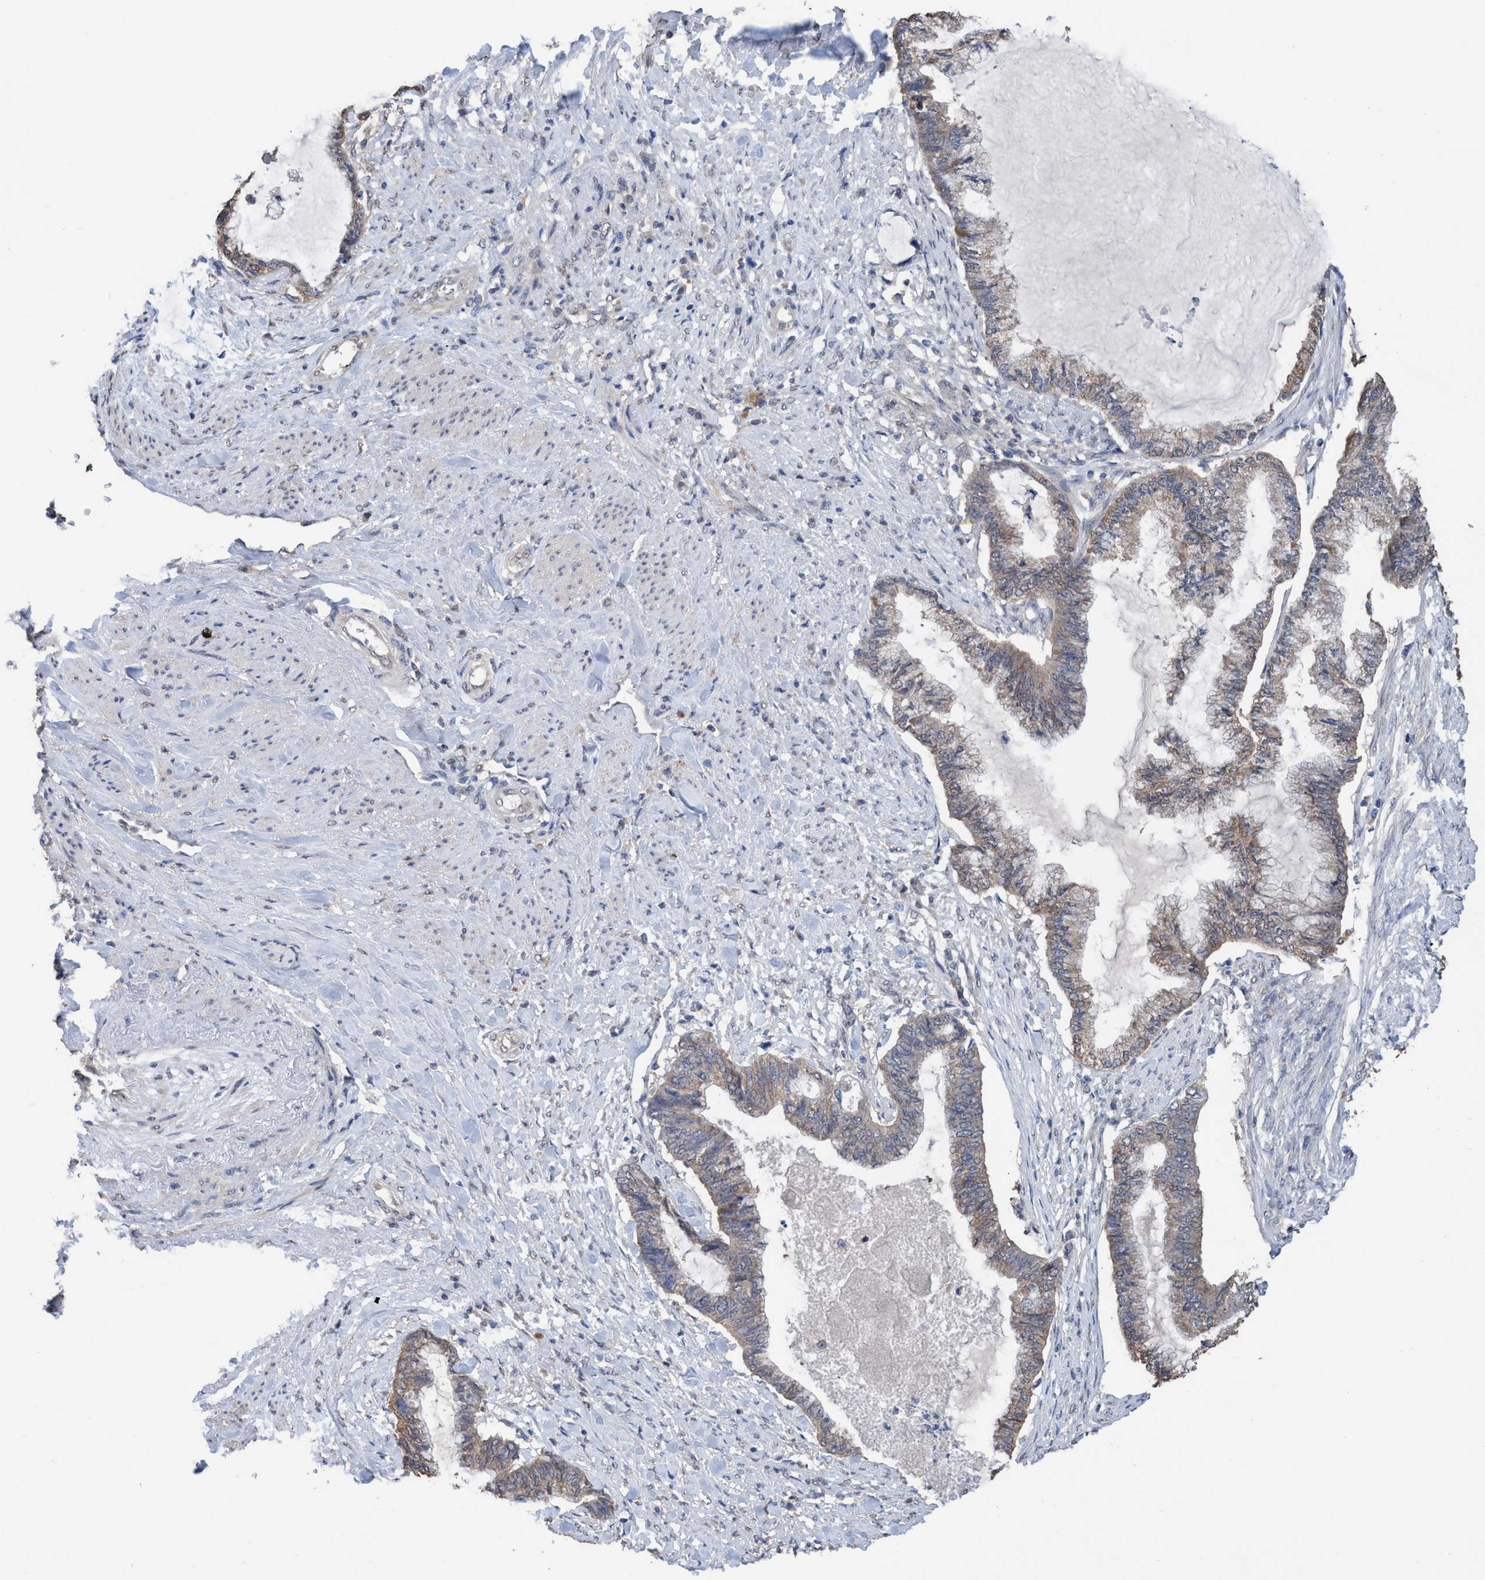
{"staining": {"intensity": "weak", "quantity": "<25%", "location": "cytoplasmic/membranous"}, "tissue": "endometrial cancer", "cell_type": "Tumor cells", "image_type": "cancer", "snomed": [{"axis": "morphology", "description": "Adenocarcinoma, NOS"}, {"axis": "topography", "description": "Endometrium"}], "caption": "Immunohistochemistry (IHC) of human endometrial cancer demonstrates no positivity in tumor cells.", "gene": "GLOD4", "patient": {"sex": "female", "age": 86}}